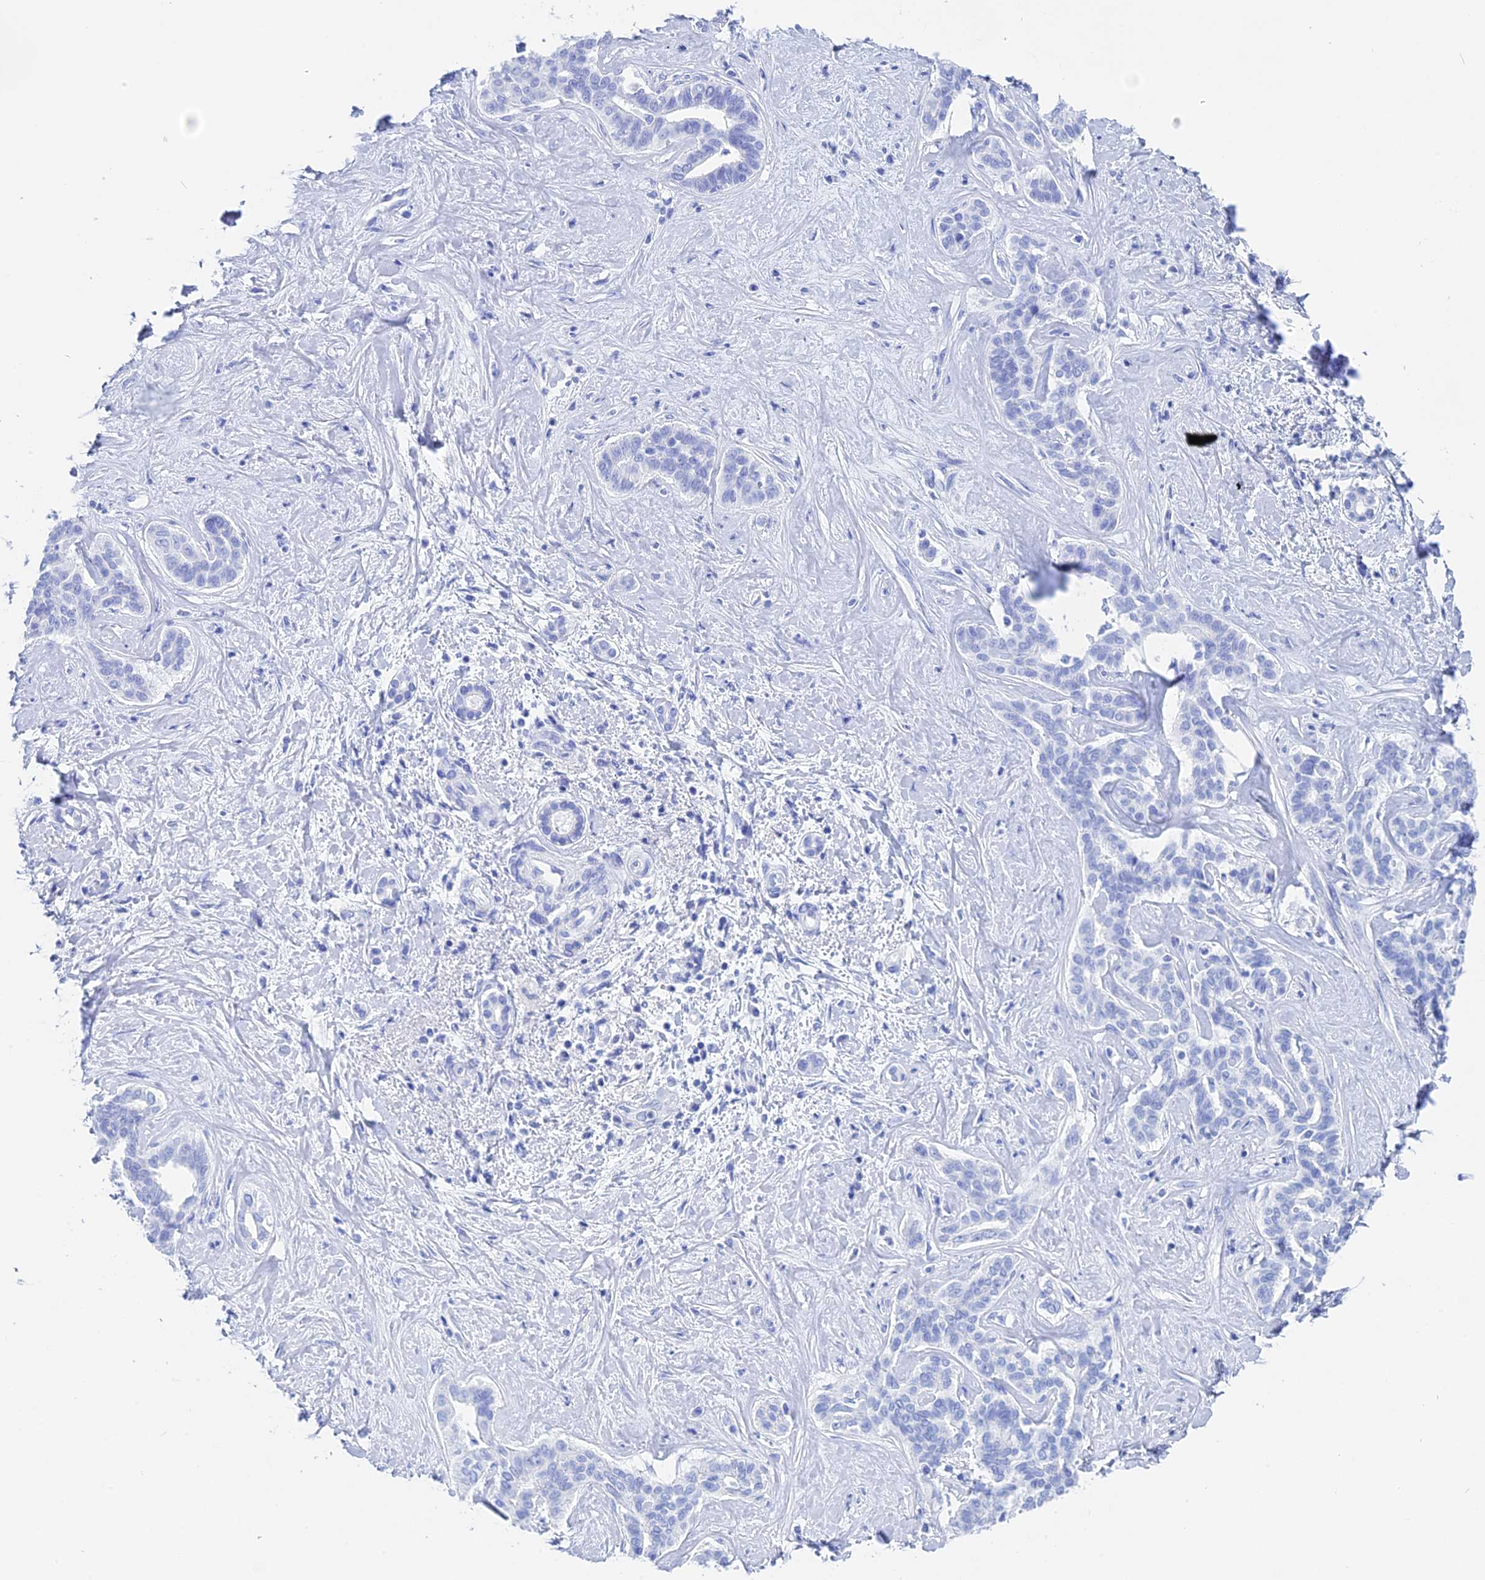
{"staining": {"intensity": "negative", "quantity": "none", "location": "none"}, "tissue": "liver cancer", "cell_type": "Tumor cells", "image_type": "cancer", "snomed": [{"axis": "morphology", "description": "Cholangiocarcinoma"}, {"axis": "topography", "description": "Liver"}], "caption": "The photomicrograph demonstrates no significant positivity in tumor cells of liver cancer (cholangiocarcinoma).", "gene": "TEX101", "patient": {"sex": "female", "age": 77}}